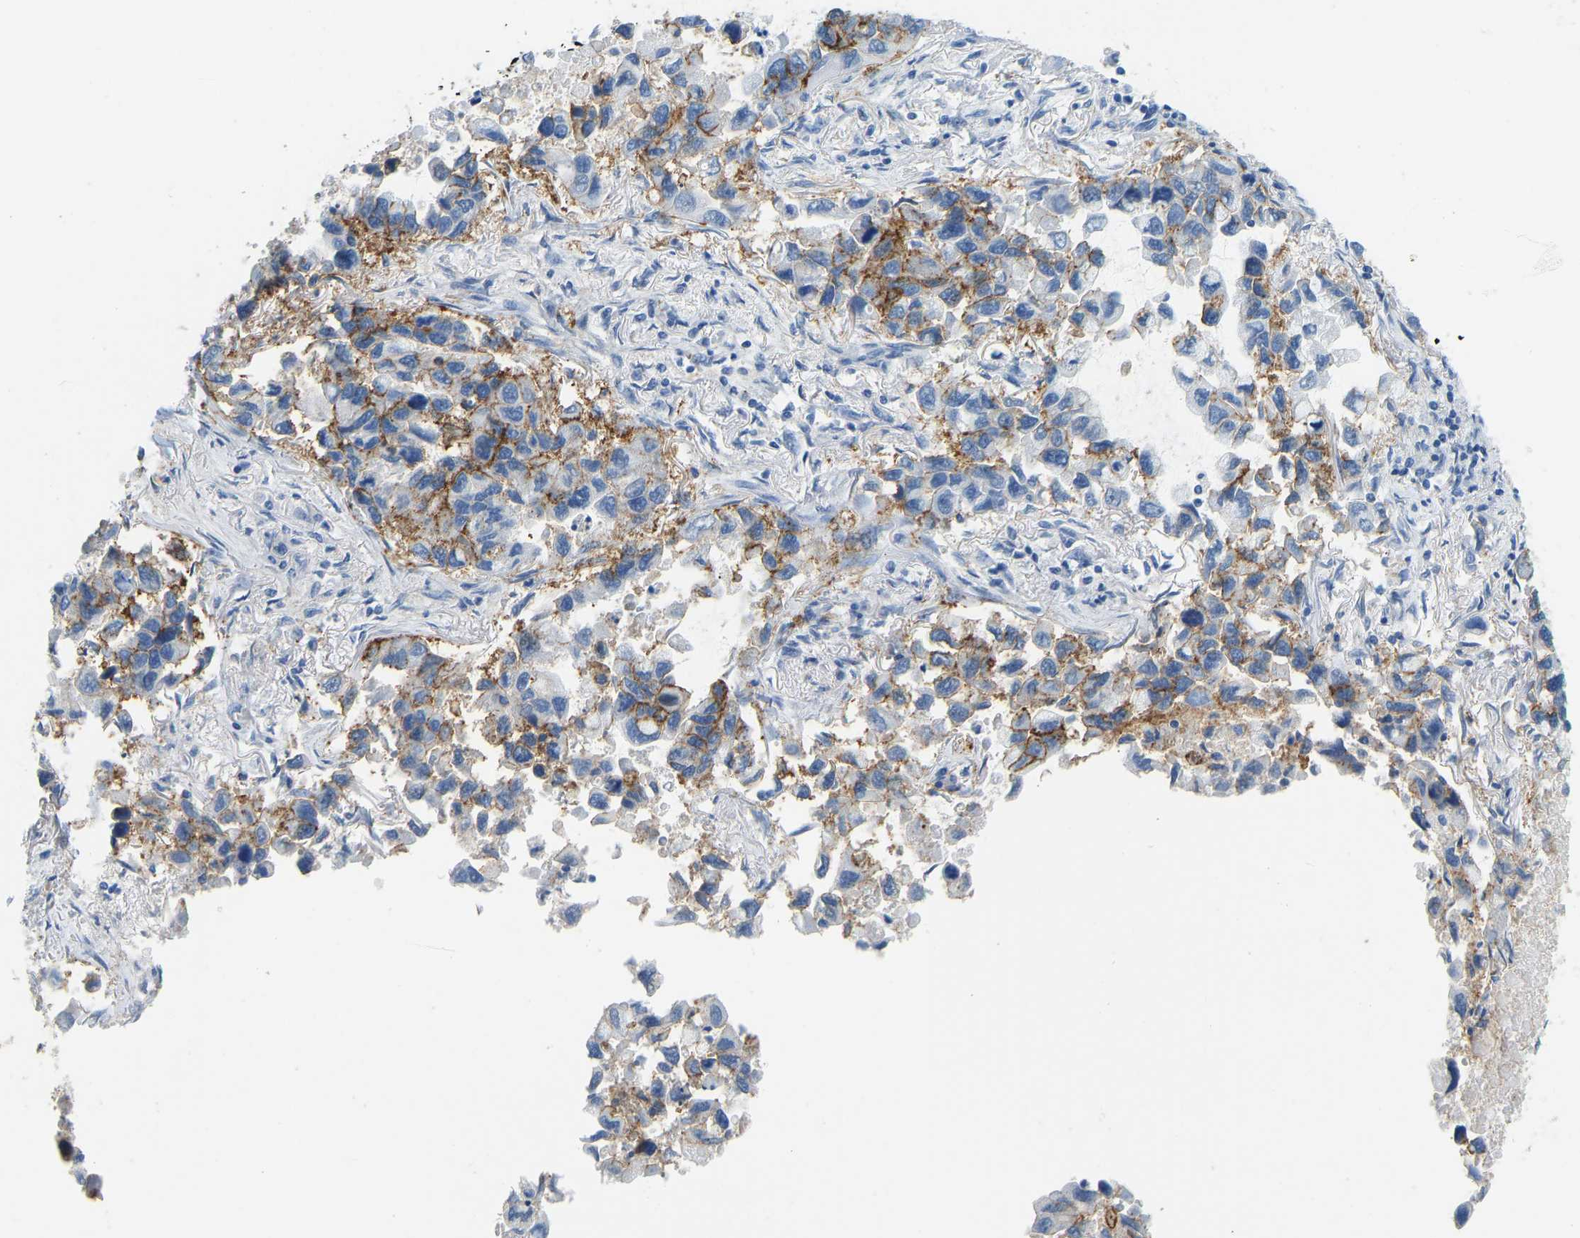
{"staining": {"intensity": "moderate", "quantity": ">75%", "location": "cytoplasmic/membranous"}, "tissue": "lung cancer", "cell_type": "Tumor cells", "image_type": "cancer", "snomed": [{"axis": "morphology", "description": "Adenocarcinoma, NOS"}, {"axis": "topography", "description": "Lung"}], "caption": "Lung cancer (adenocarcinoma) tissue reveals moderate cytoplasmic/membranous positivity in approximately >75% of tumor cells", "gene": "ATP1A1", "patient": {"sex": "male", "age": 64}}